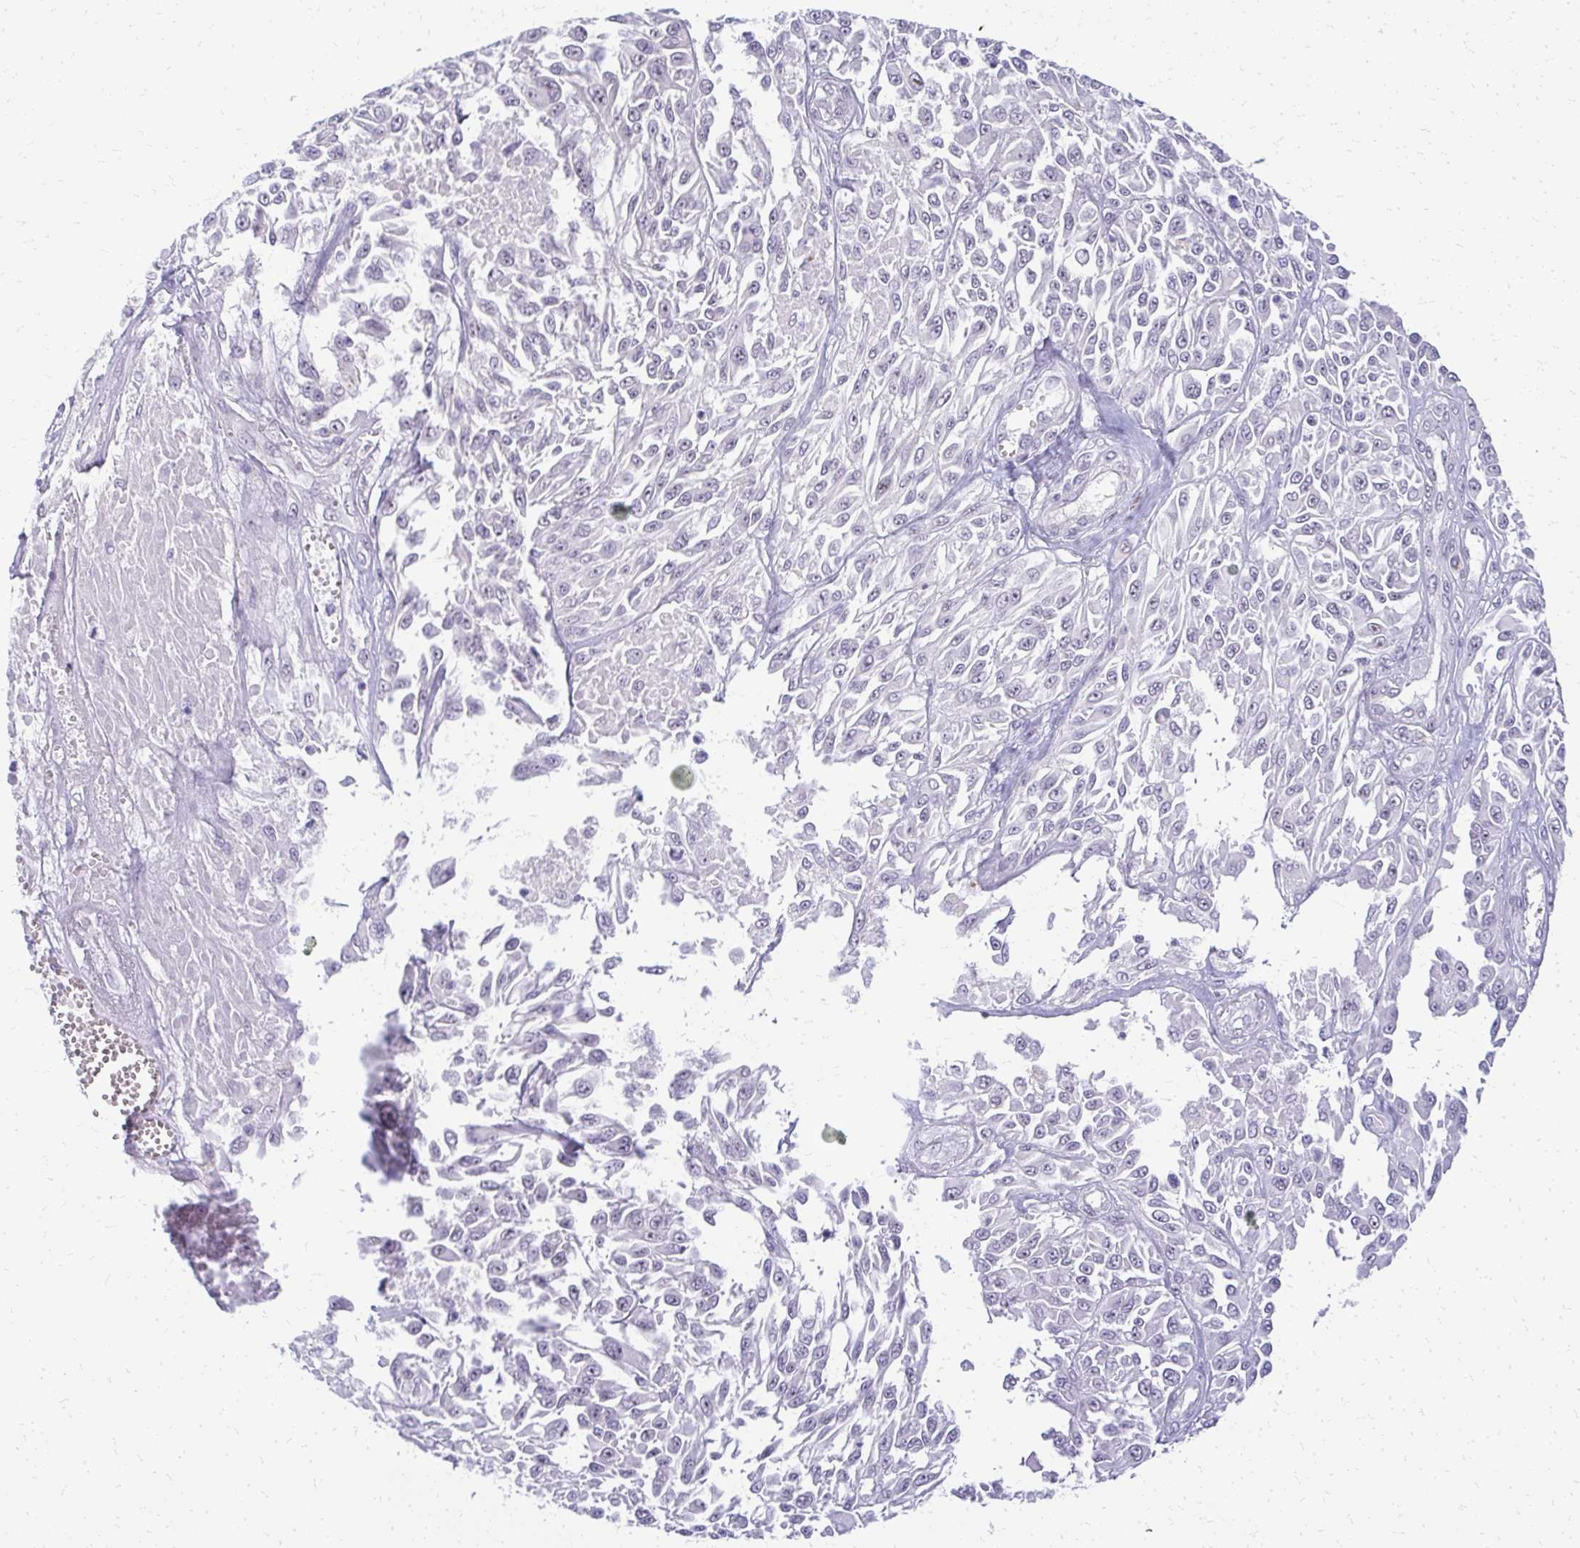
{"staining": {"intensity": "negative", "quantity": "none", "location": "none"}, "tissue": "melanoma", "cell_type": "Tumor cells", "image_type": "cancer", "snomed": [{"axis": "morphology", "description": "Malignant melanoma, NOS"}, {"axis": "topography", "description": "Skin"}], "caption": "Tumor cells are negative for protein expression in human melanoma.", "gene": "TEX33", "patient": {"sex": "male", "age": 94}}